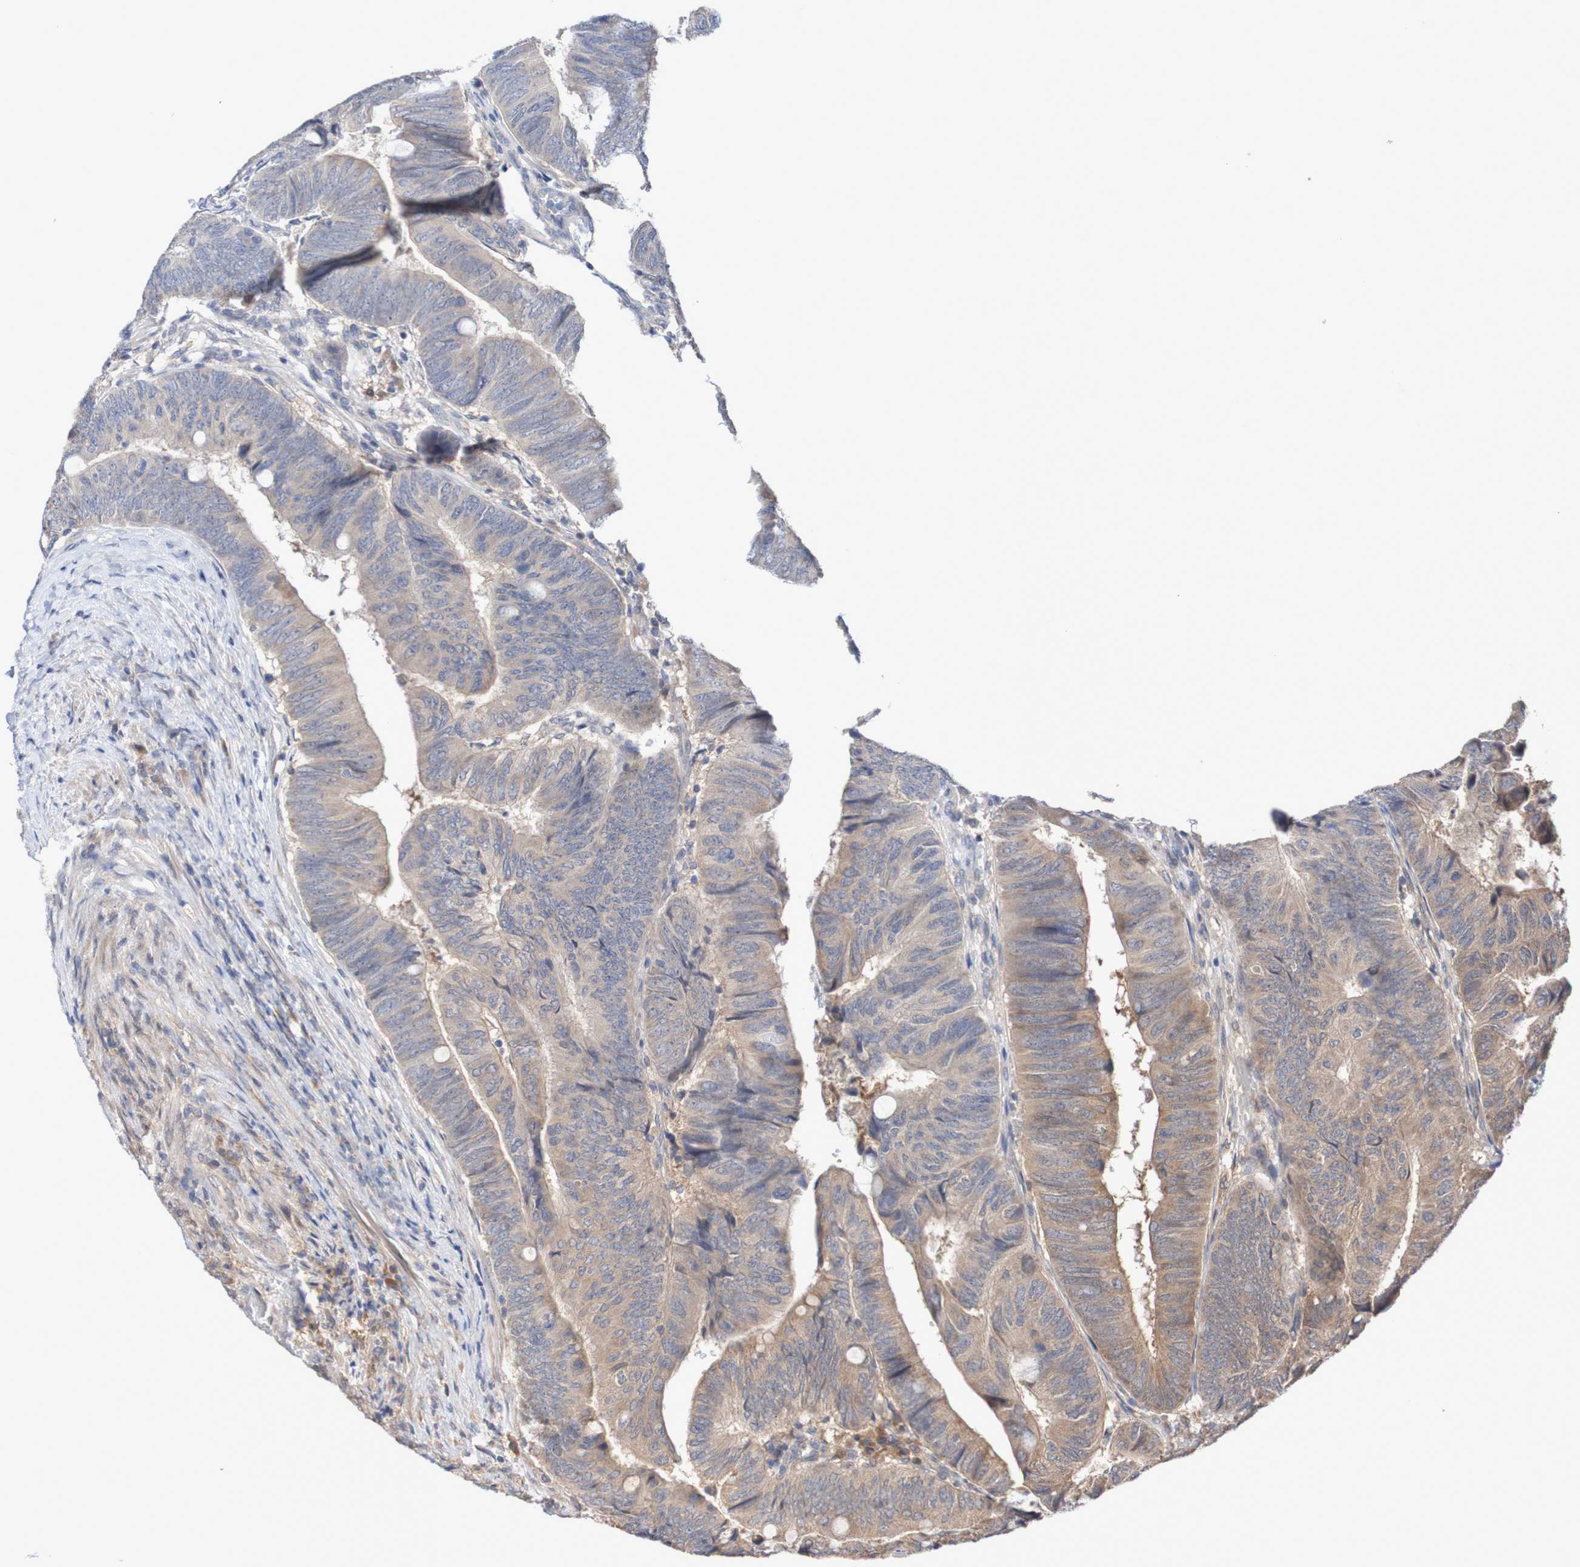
{"staining": {"intensity": "weak", "quantity": ">75%", "location": "cytoplasmic/membranous"}, "tissue": "colorectal cancer", "cell_type": "Tumor cells", "image_type": "cancer", "snomed": [{"axis": "morphology", "description": "Normal tissue, NOS"}, {"axis": "morphology", "description": "Adenocarcinoma, NOS"}, {"axis": "topography", "description": "Rectum"}, {"axis": "topography", "description": "Peripheral nerve tissue"}], "caption": "Human colorectal cancer (adenocarcinoma) stained with a brown dye displays weak cytoplasmic/membranous positive expression in about >75% of tumor cells.", "gene": "PHPT1", "patient": {"sex": "male", "age": 92}}